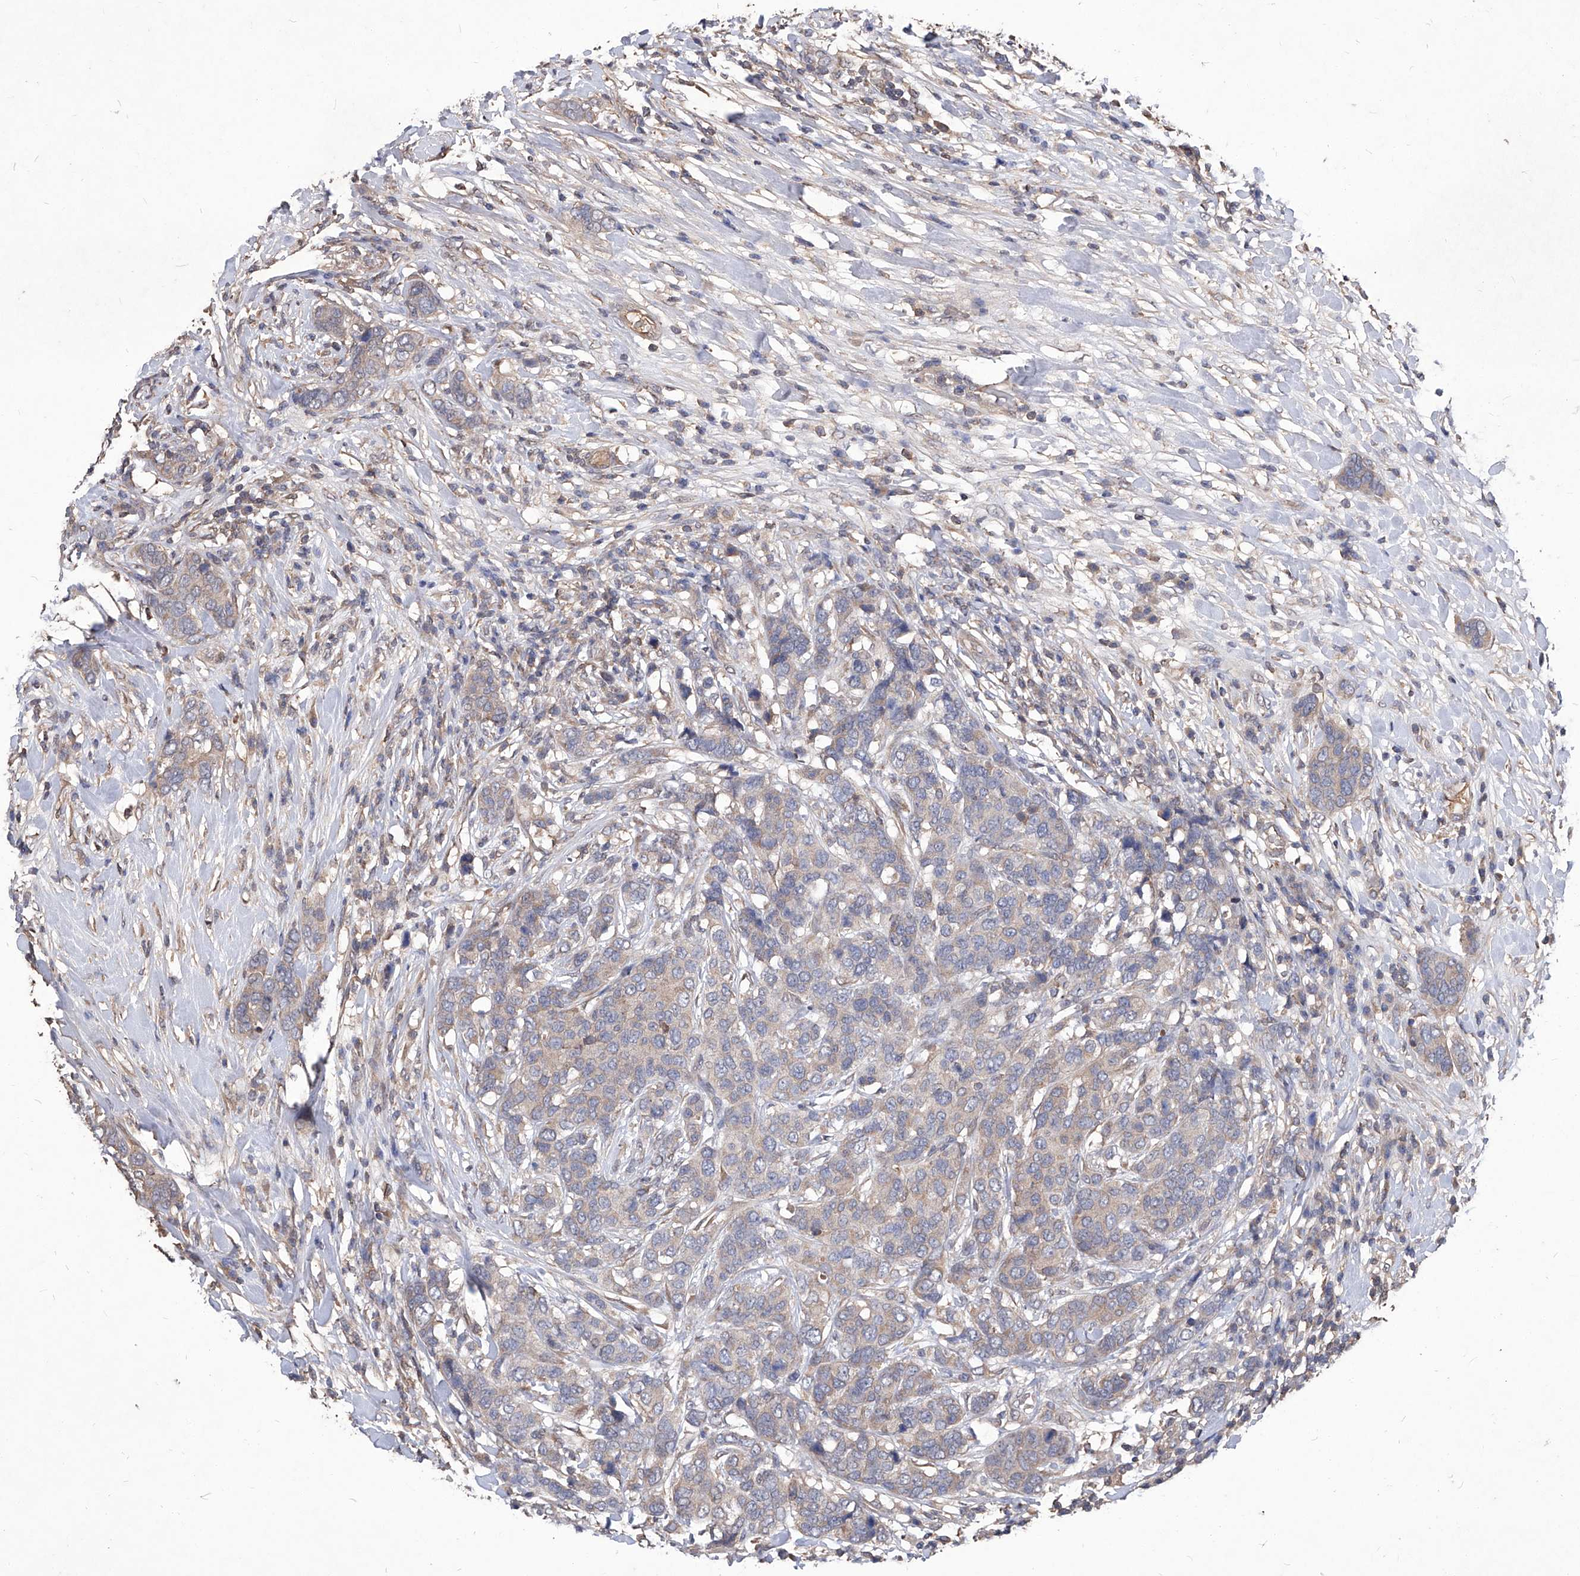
{"staining": {"intensity": "weak", "quantity": "25%-75%", "location": "cytoplasmic/membranous"}, "tissue": "breast cancer", "cell_type": "Tumor cells", "image_type": "cancer", "snomed": [{"axis": "morphology", "description": "Lobular carcinoma"}, {"axis": "topography", "description": "Breast"}], "caption": "A micrograph showing weak cytoplasmic/membranous positivity in about 25%-75% of tumor cells in breast cancer (lobular carcinoma), as visualized by brown immunohistochemical staining.", "gene": "SYNGR1", "patient": {"sex": "female", "age": 59}}